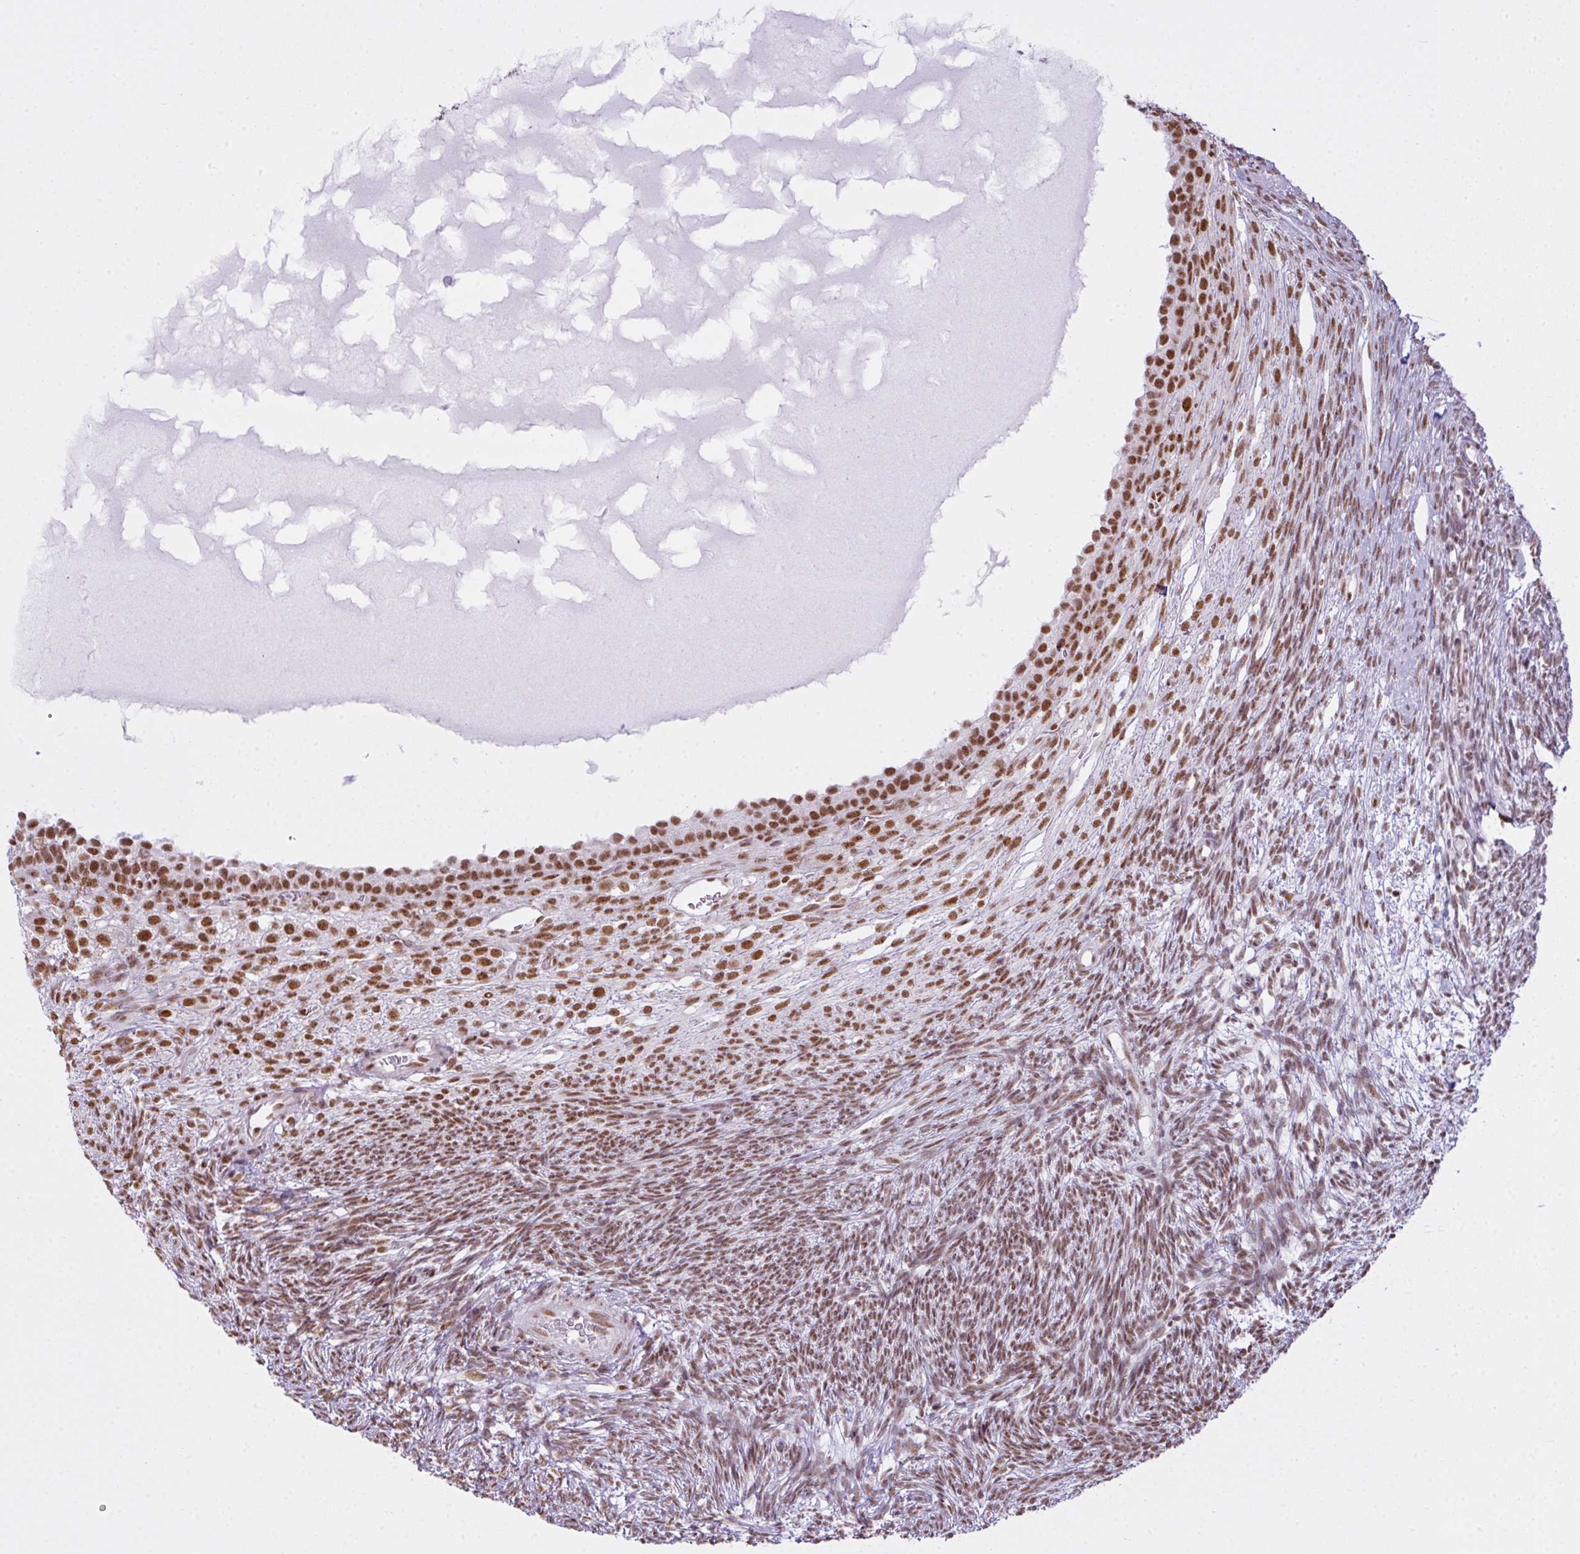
{"staining": {"intensity": "moderate", "quantity": ">75%", "location": "nuclear"}, "tissue": "ovary", "cell_type": "Follicle cells", "image_type": "normal", "snomed": [{"axis": "morphology", "description": "Normal tissue, NOS"}, {"axis": "topography", "description": "Ovary"}], "caption": "Benign ovary displays moderate nuclear positivity in about >75% of follicle cells, visualized by immunohistochemistry. The protein of interest is shown in brown color, while the nuclei are stained blue.", "gene": "ARL6IP4", "patient": {"sex": "female", "age": 39}}